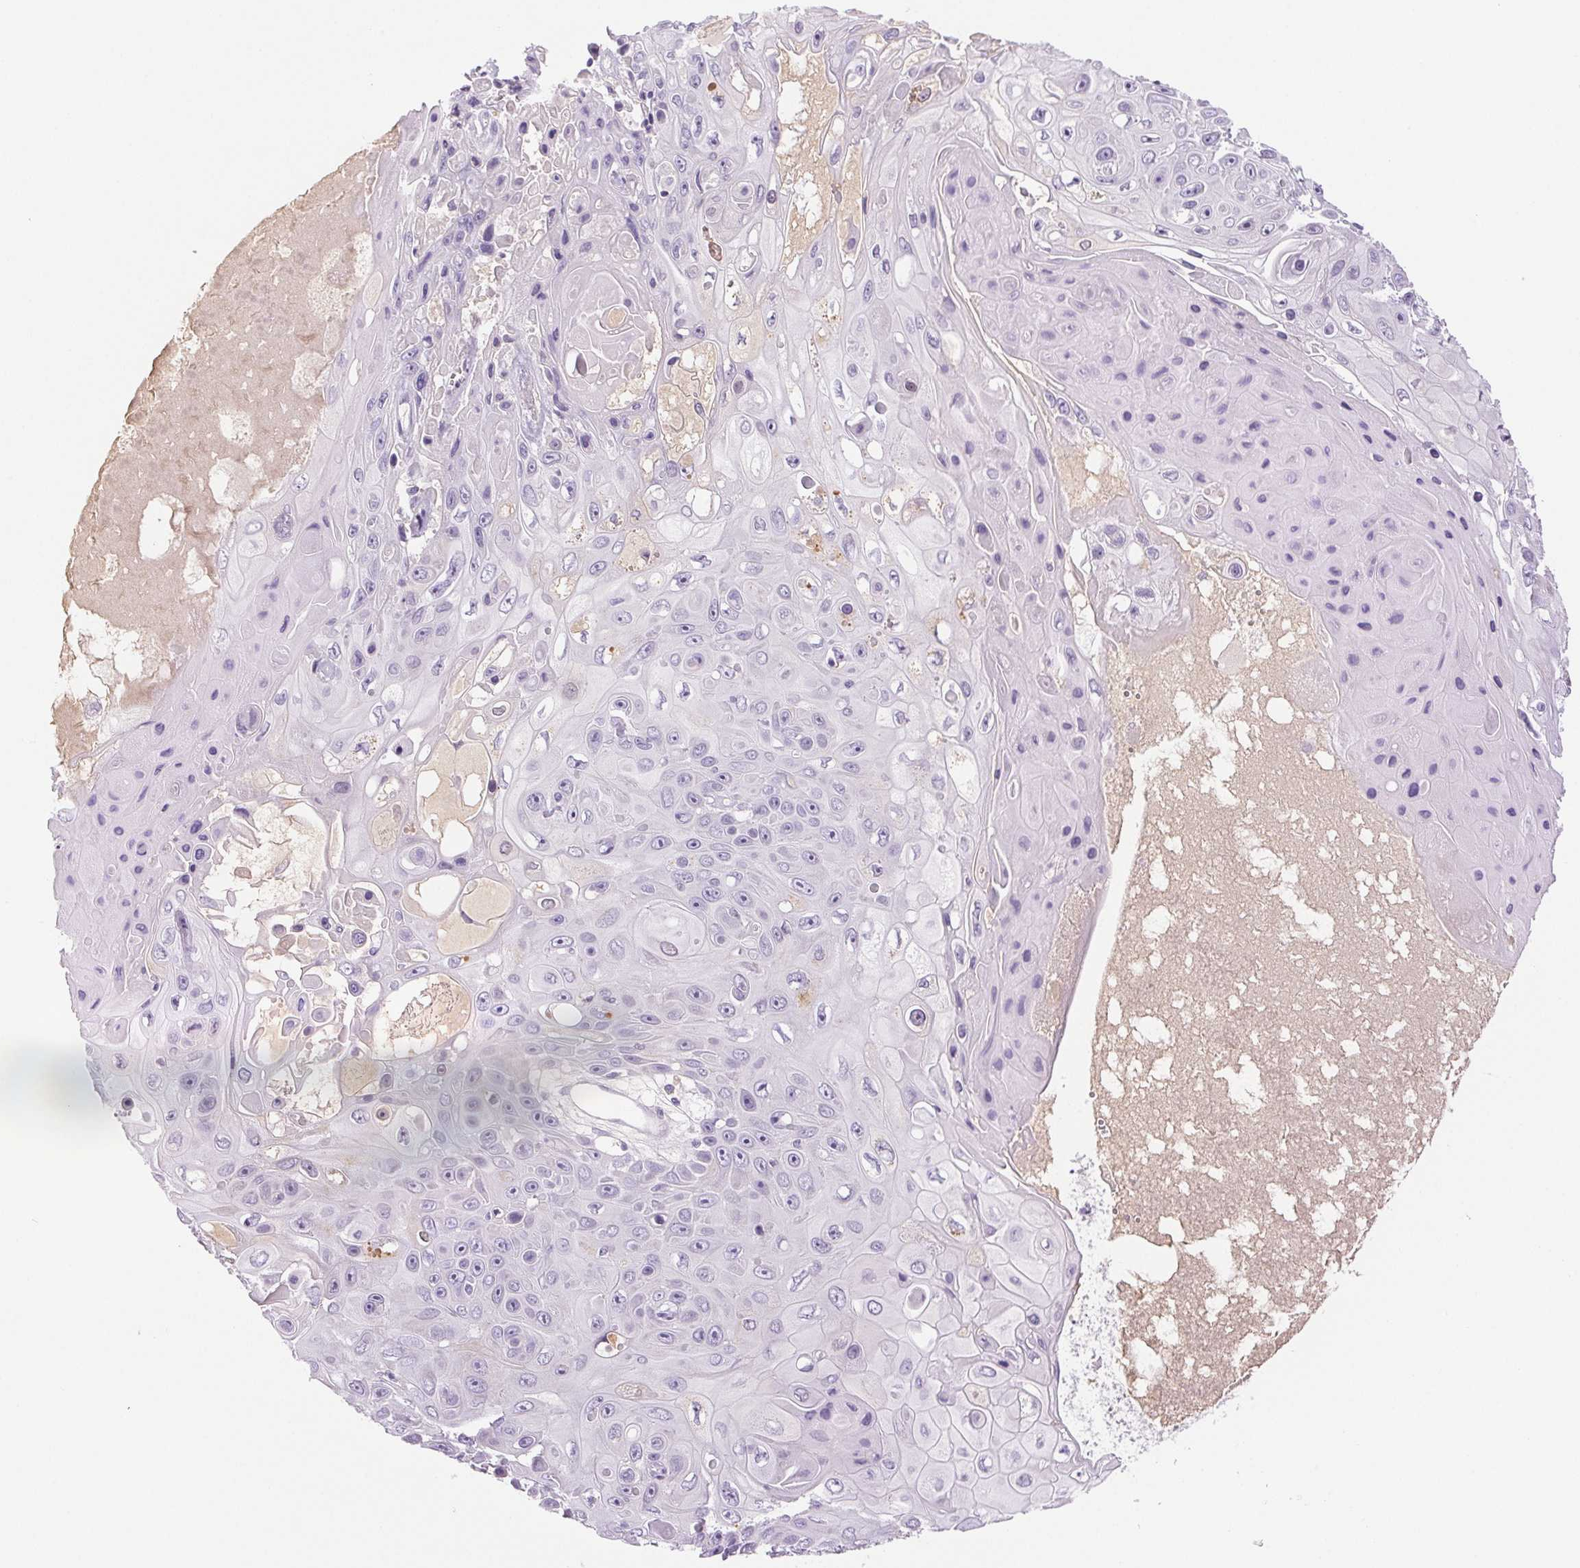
{"staining": {"intensity": "negative", "quantity": "none", "location": "none"}, "tissue": "skin cancer", "cell_type": "Tumor cells", "image_type": "cancer", "snomed": [{"axis": "morphology", "description": "Squamous cell carcinoma, NOS"}, {"axis": "topography", "description": "Skin"}], "caption": "Immunohistochemistry (IHC) image of neoplastic tissue: human skin cancer (squamous cell carcinoma) stained with DAB shows no significant protein positivity in tumor cells.", "gene": "IFIT1B", "patient": {"sex": "male", "age": 82}}